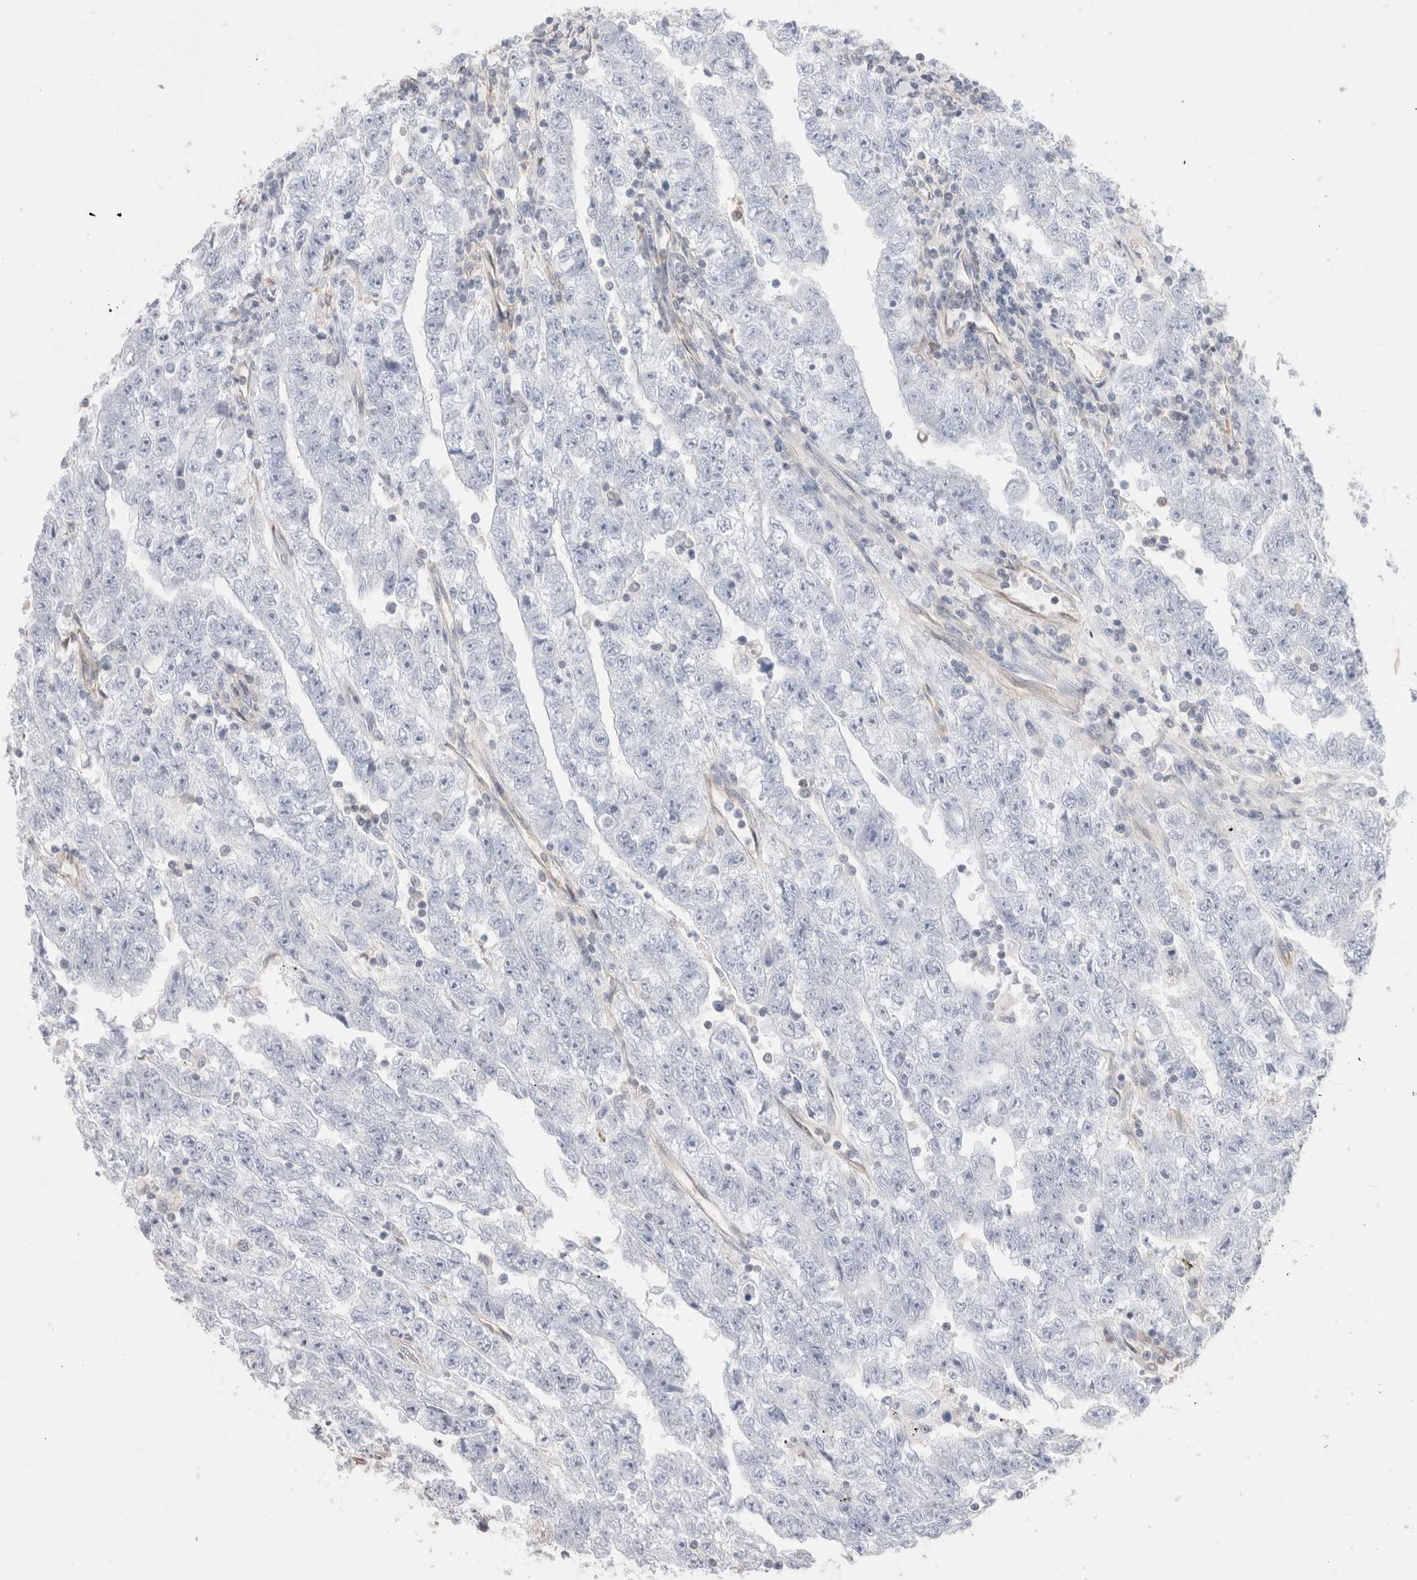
{"staining": {"intensity": "negative", "quantity": "none", "location": "none"}, "tissue": "testis cancer", "cell_type": "Tumor cells", "image_type": "cancer", "snomed": [{"axis": "morphology", "description": "Carcinoma, Embryonal, NOS"}, {"axis": "topography", "description": "Testis"}], "caption": "Photomicrograph shows no significant protein staining in tumor cells of embryonal carcinoma (testis).", "gene": "CAPN2", "patient": {"sex": "male", "age": 25}}